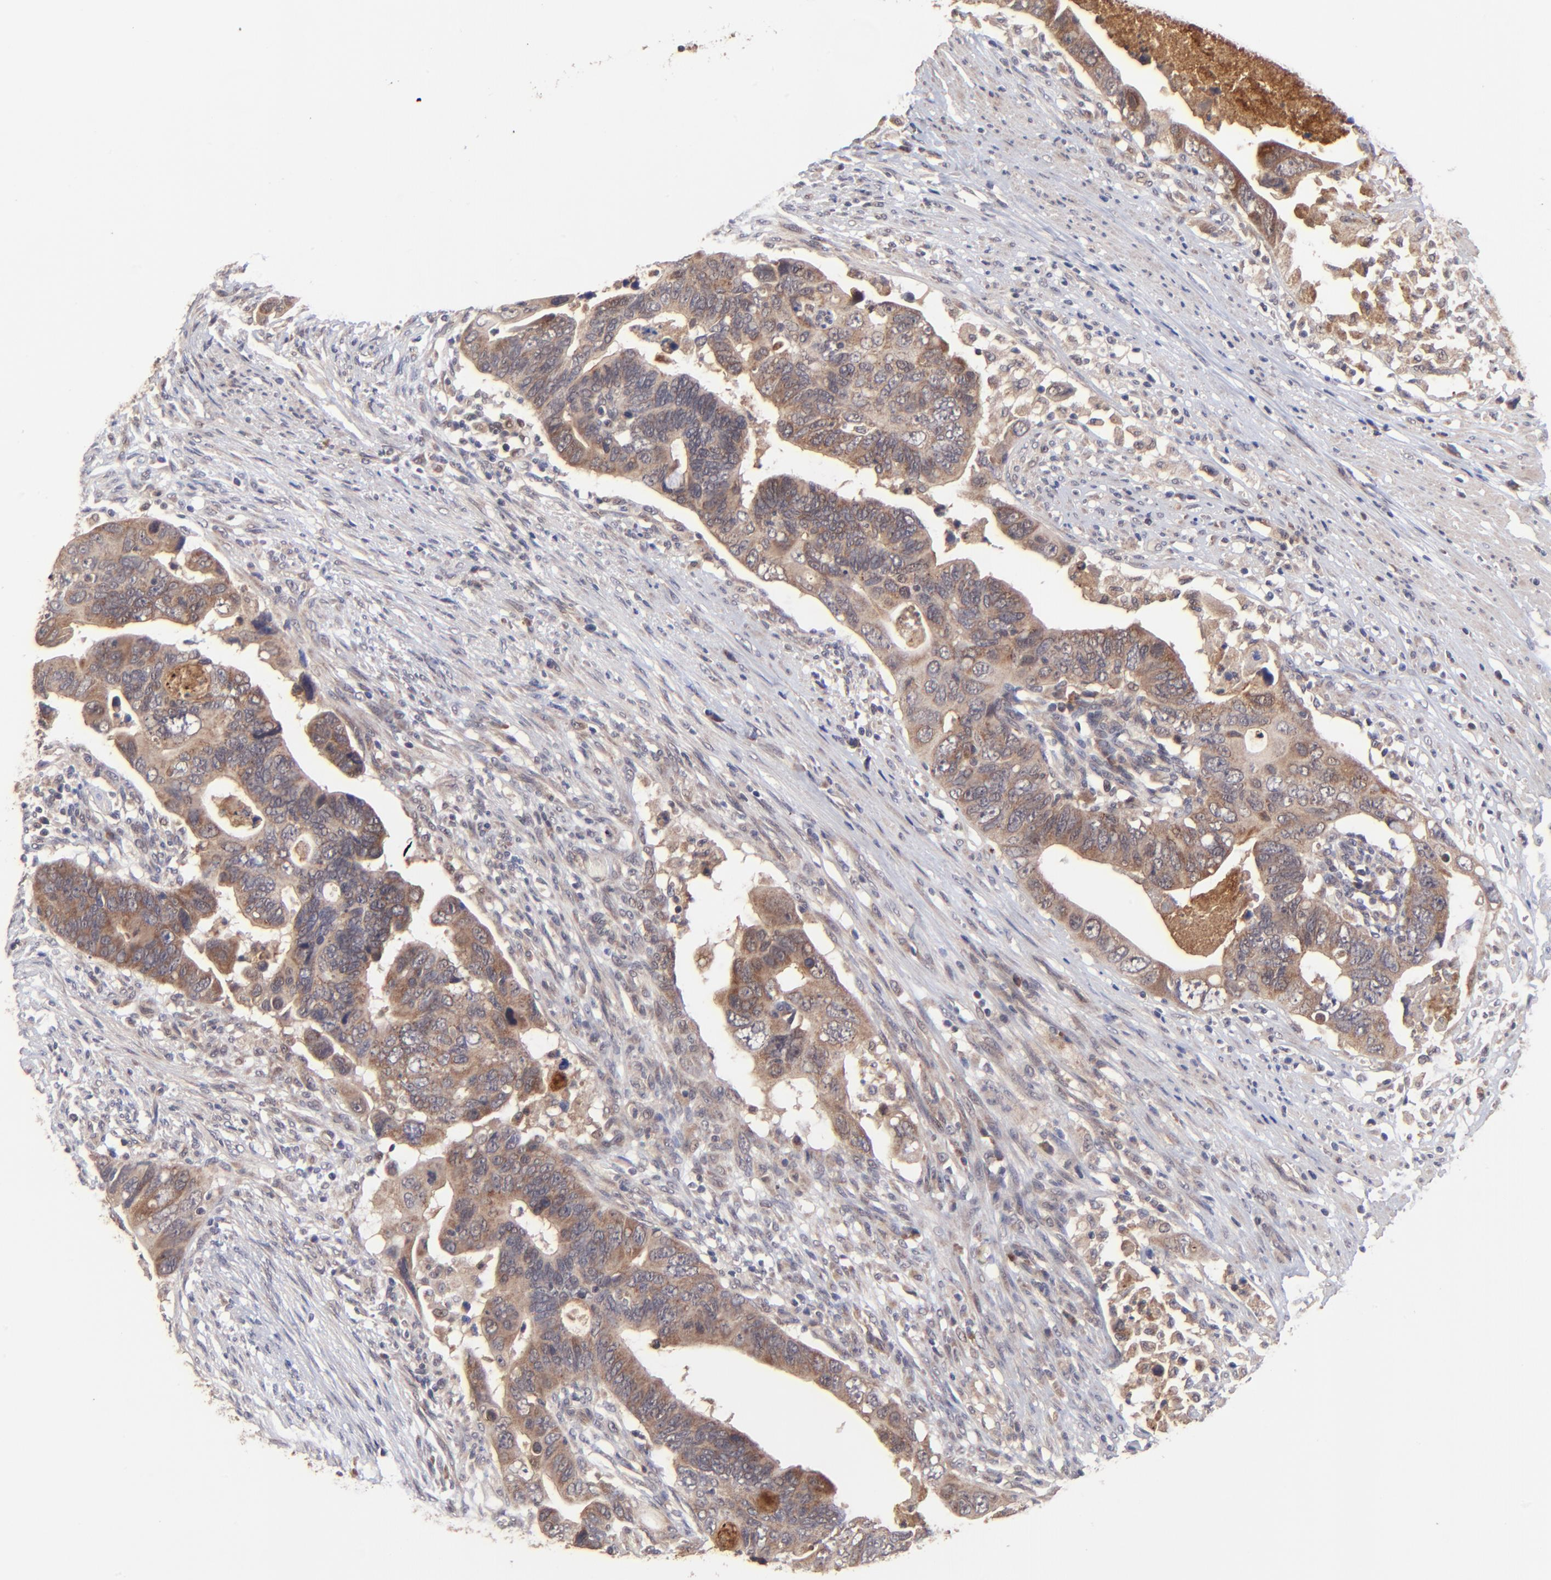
{"staining": {"intensity": "moderate", "quantity": ">75%", "location": "cytoplasmic/membranous"}, "tissue": "colorectal cancer", "cell_type": "Tumor cells", "image_type": "cancer", "snomed": [{"axis": "morphology", "description": "Adenocarcinoma, NOS"}, {"axis": "topography", "description": "Rectum"}], "caption": "Brown immunohistochemical staining in human adenocarcinoma (colorectal) exhibits moderate cytoplasmic/membranous expression in about >75% of tumor cells.", "gene": "BAIAP2L2", "patient": {"sex": "male", "age": 53}}